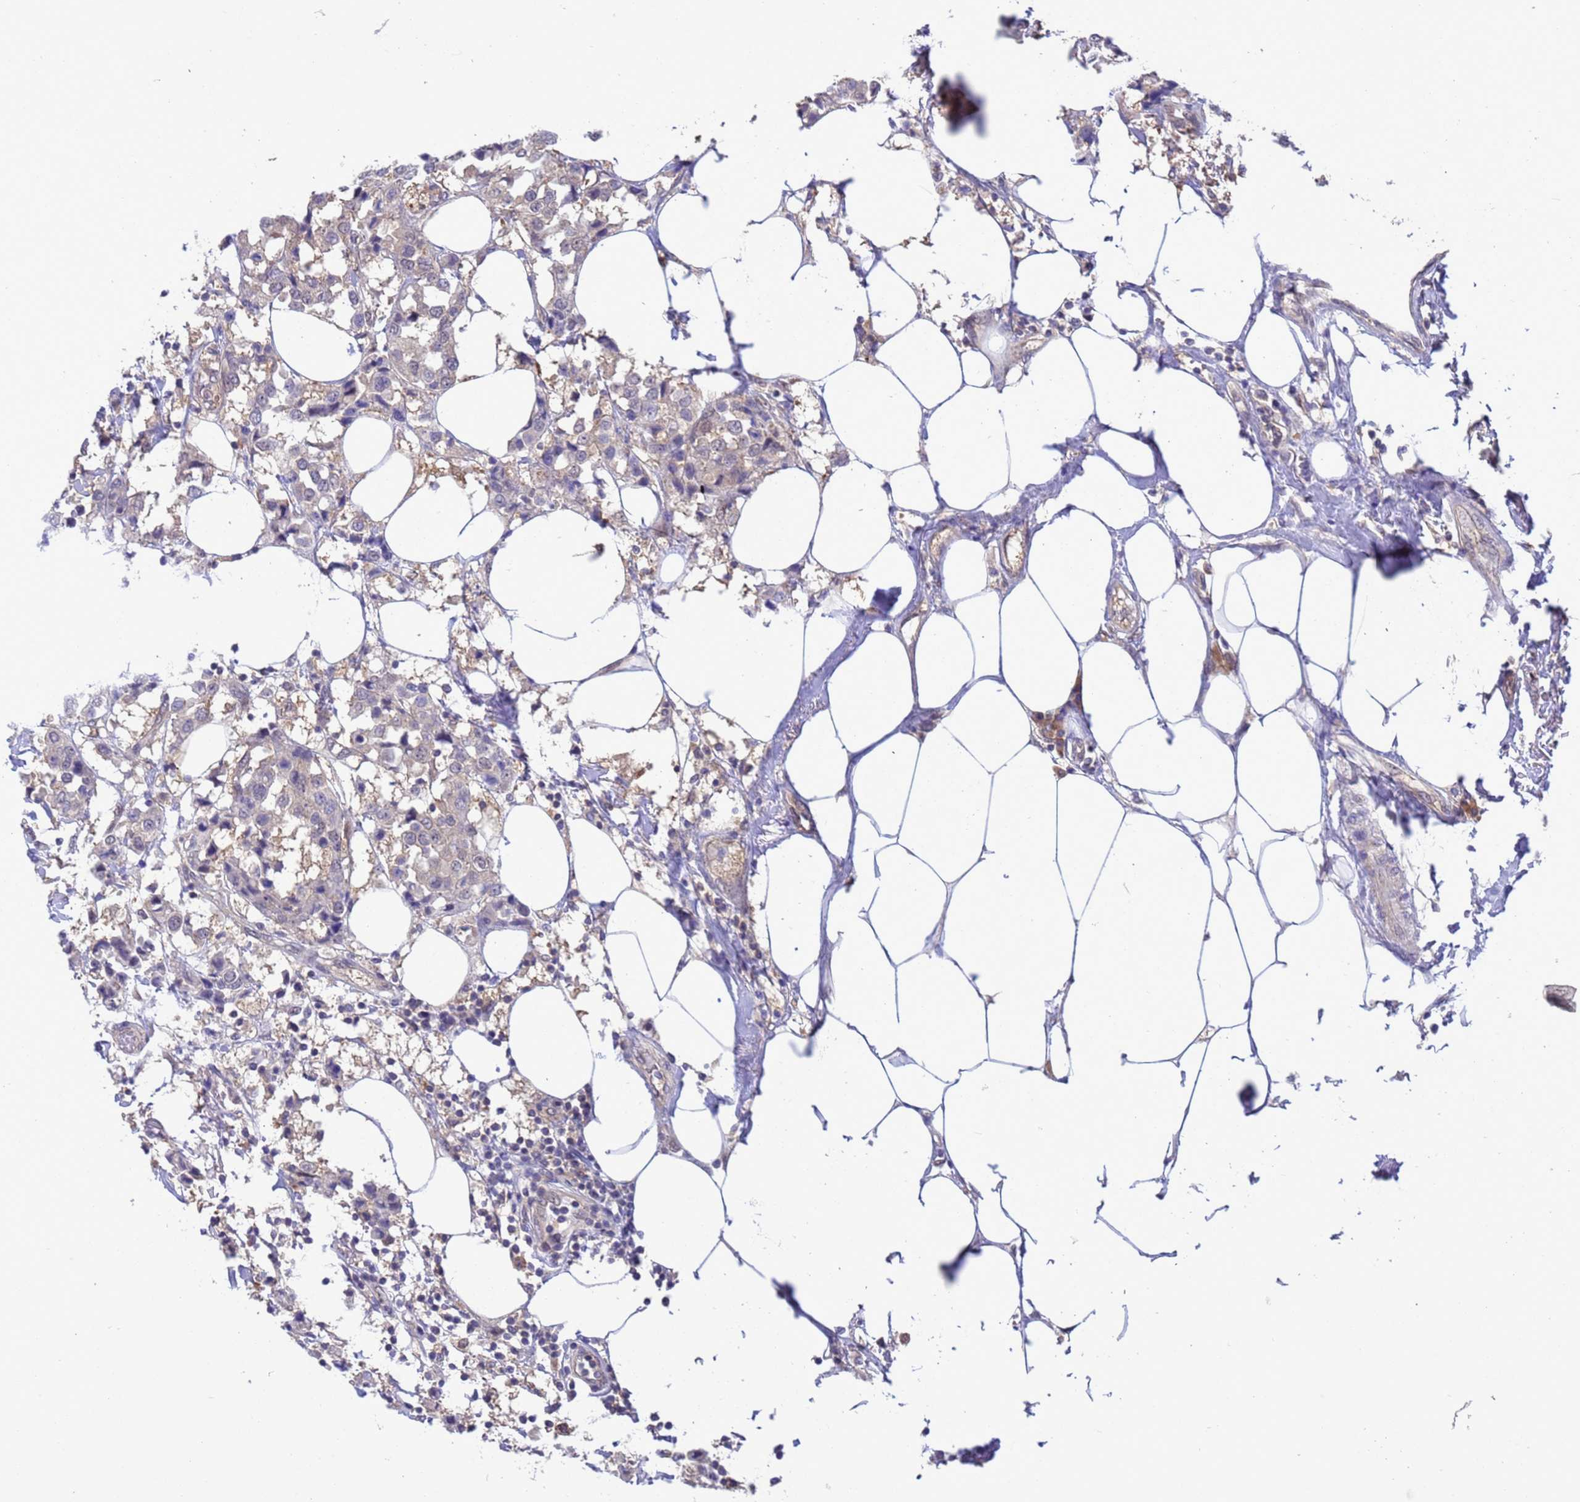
{"staining": {"intensity": "negative", "quantity": "none", "location": "none"}, "tissue": "breast cancer", "cell_type": "Tumor cells", "image_type": "cancer", "snomed": [{"axis": "morphology", "description": "Duct carcinoma"}, {"axis": "topography", "description": "Breast"}], "caption": "Immunohistochemical staining of human breast cancer shows no significant positivity in tumor cells.", "gene": "ZNF461", "patient": {"sex": "female", "age": 80}}